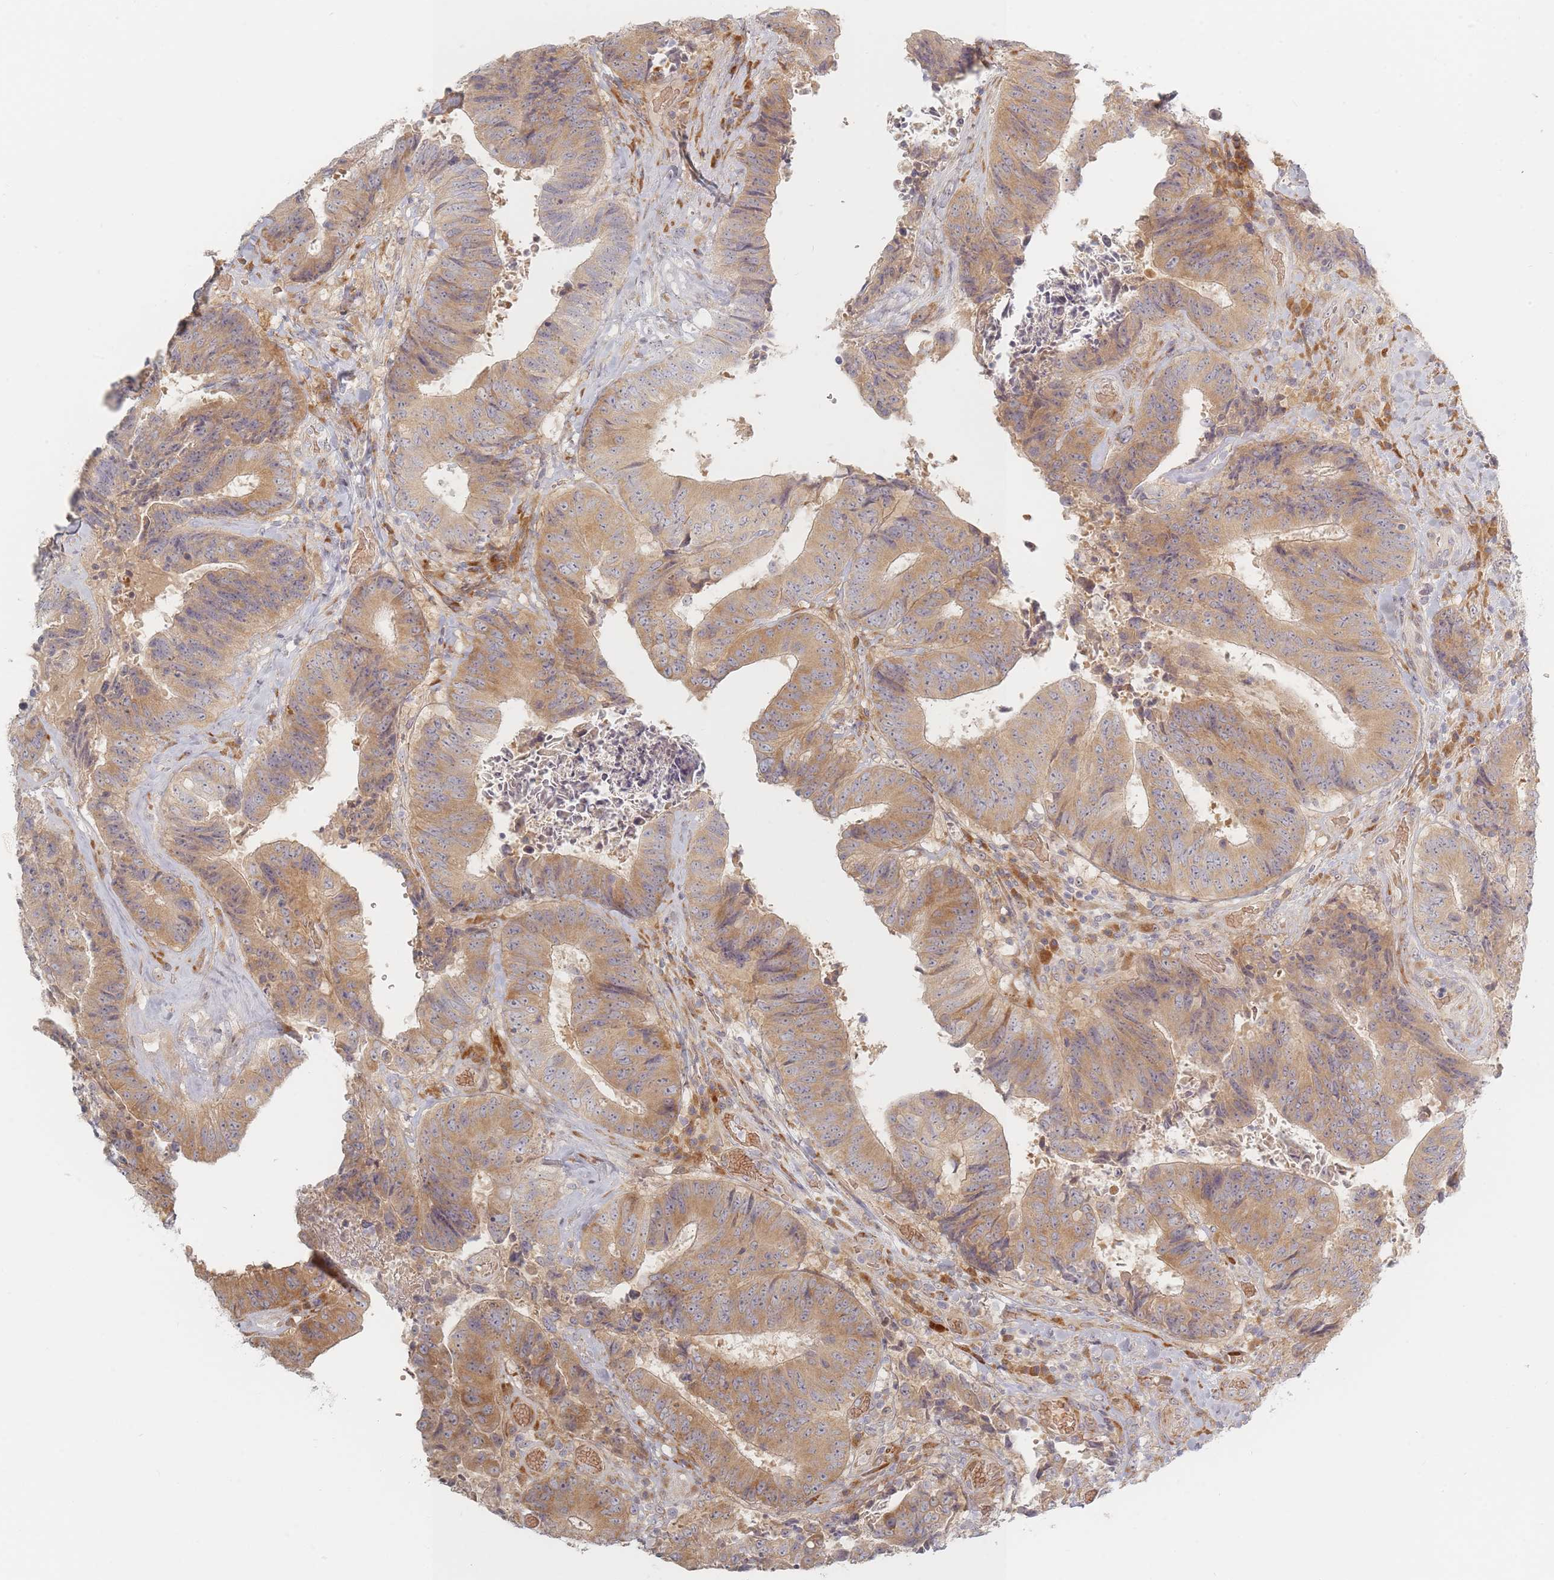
{"staining": {"intensity": "moderate", "quantity": ">75%", "location": "cytoplasmic/membranous"}, "tissue": "colorectal cancer", "cell_type": "Tumor cells", "image_type": "cancer", "snomed": [{"axis": "morphology", "description": "Adenocarcinoma, NOS"}, {"axis": "topography", "description": "Rectum"}], "caption": "Moderate cytoplasmic/membranous protein staining is present in approximately >75% of tumor cells in colorectal cancer (adenocarcinoma). (Stains: DAB in brown, nuclei in blue, Microscopy: brightfield microscopy at high magnification).", "gene": "ZKSCAN7", "patient": {"sex": "male", "age": 72}}